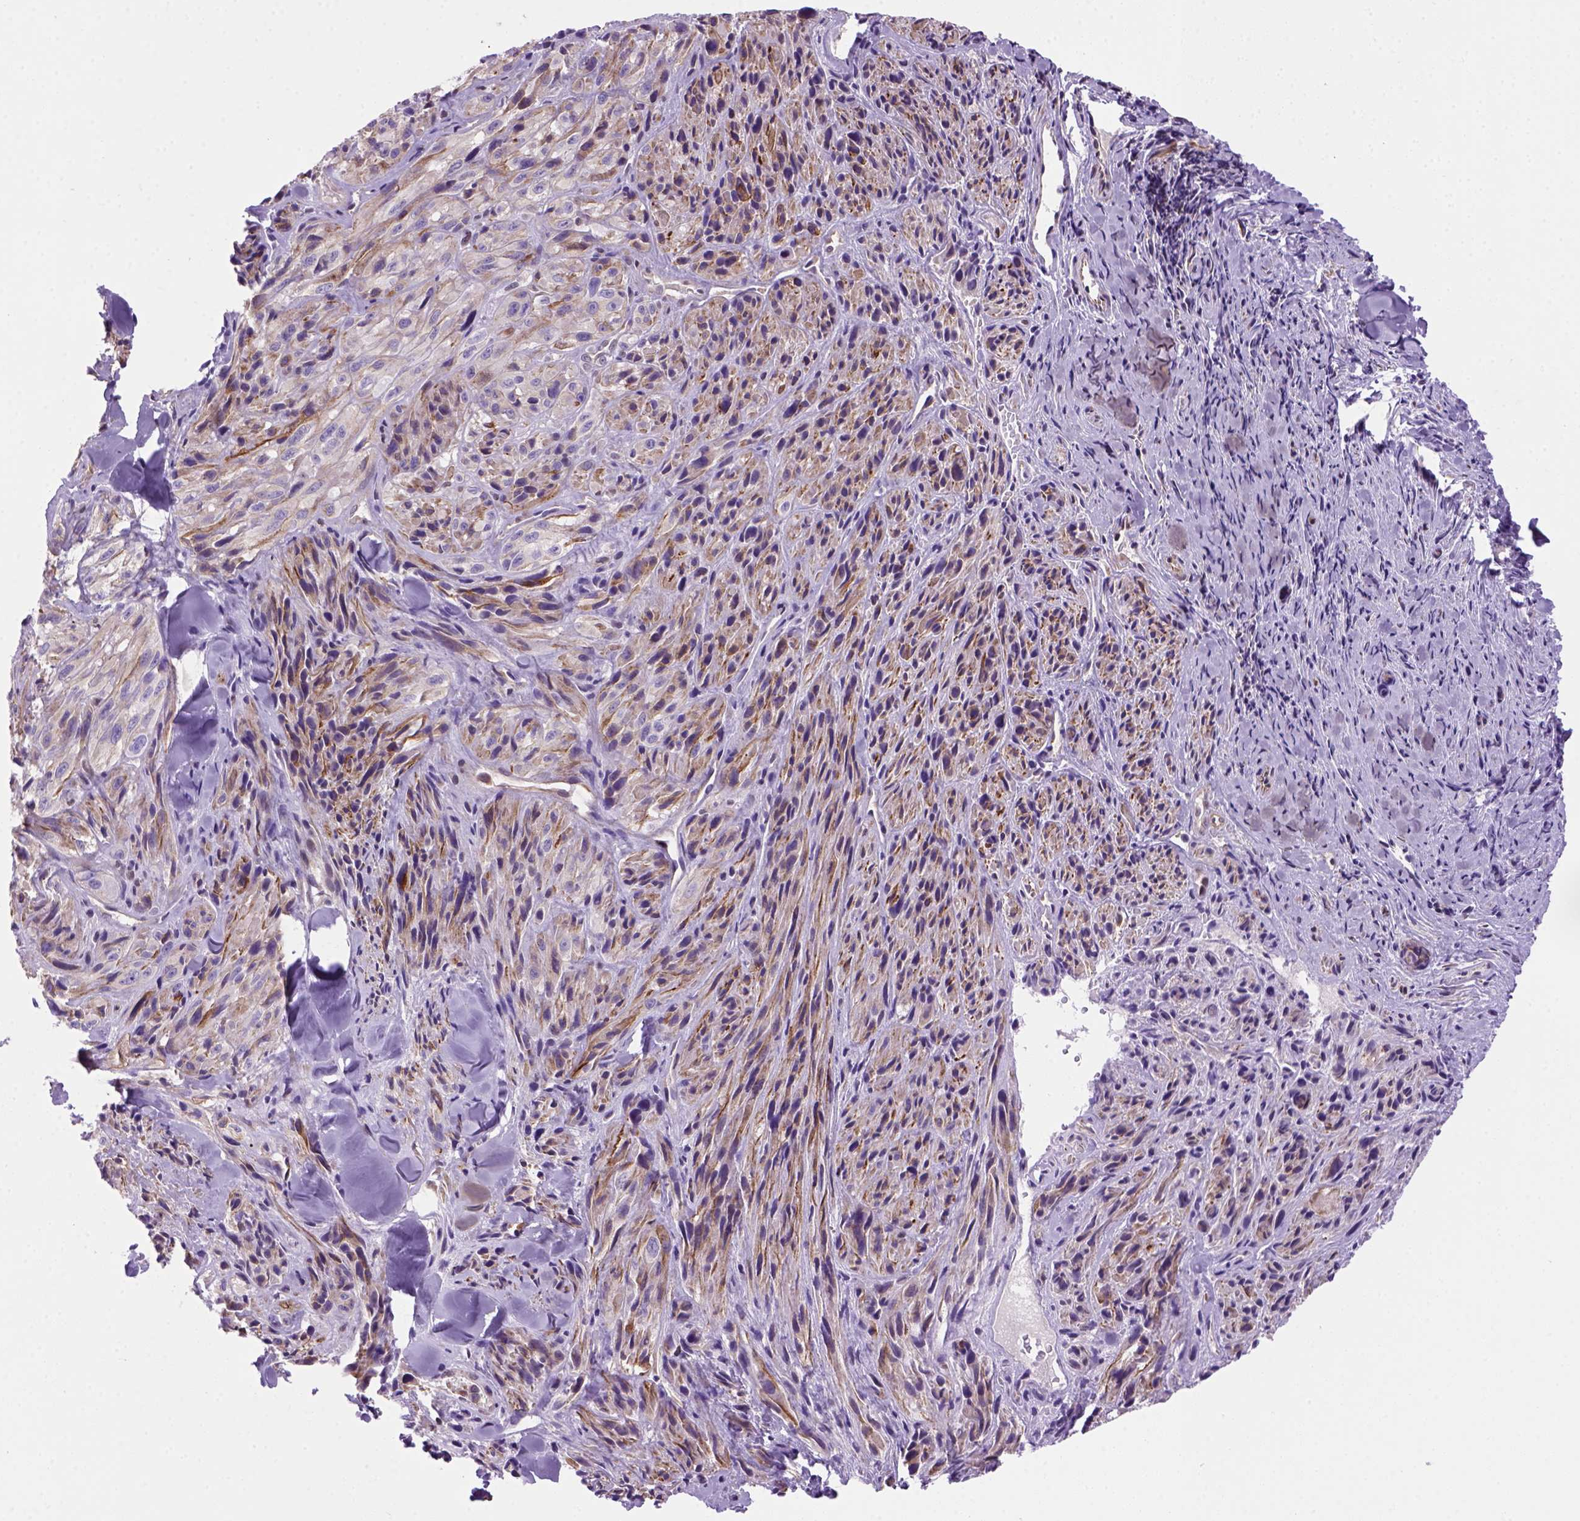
{"staining": {"intensity": "negative", "quantity": "none", "location": "none"}, "tissue": "melanoma", "cell_type": "Tumor cells", "image_type": "cancer", "snomed": [{"axis": "morphology", "description": "Malignant melanoma, NOS"}, {"axis": "topography", "description": "Skin"}], "caption": "Micrograph shows no significant protein expression in tumor cells of malignant melanoma.", "gene": "MGMT", "patient": {"sex": "male", "age": 67}}